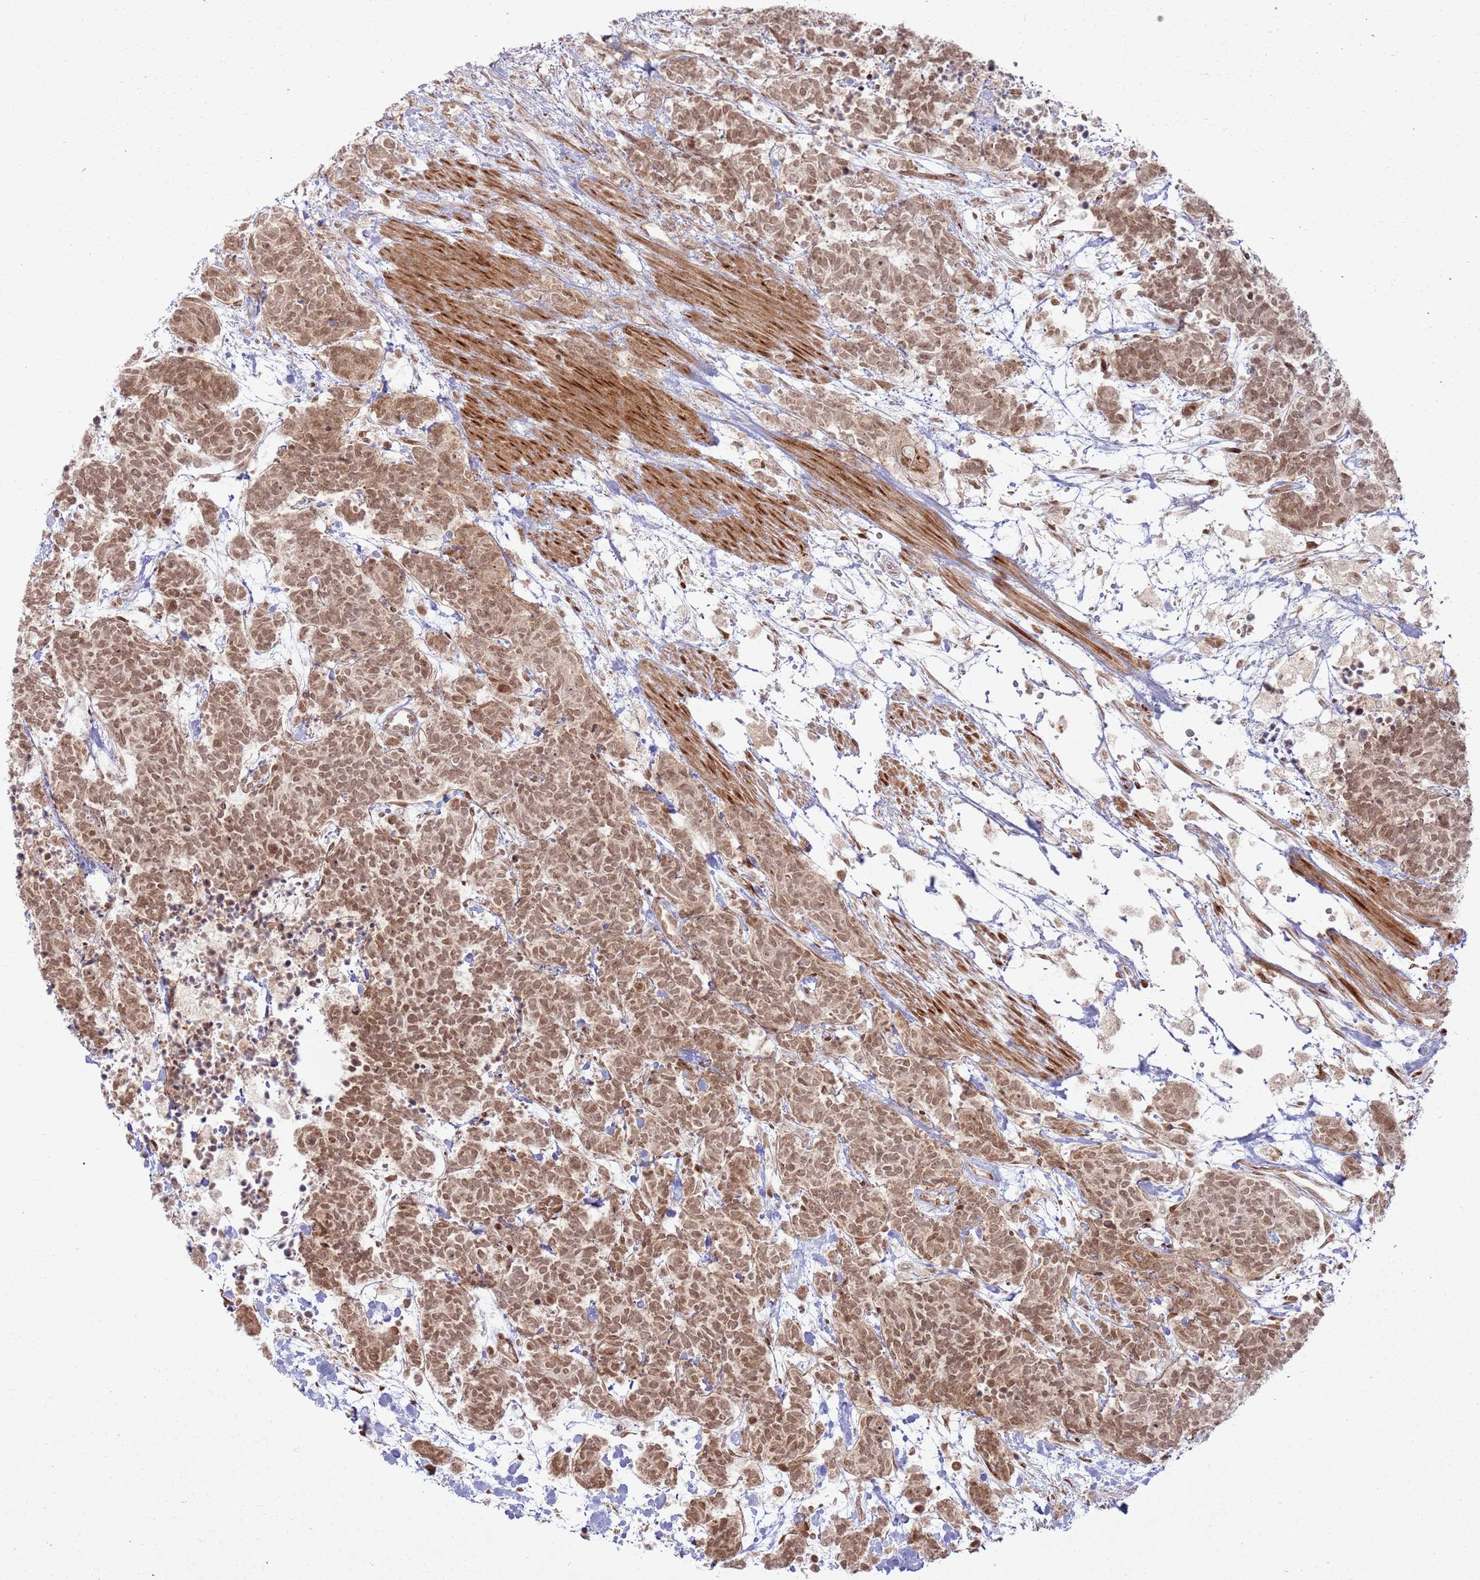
{"staining": {"intensity": "moderate", "quantity": ">75%", "location": "nuclear"}, "tissue": "carcinoid", "cell_type": "Tumor cells", "image_type": "cancer", "snomed": [{"axis": "morphology", "description": "Carcinoma, NOS"}, {"axis": "morphology", "description": "Carcinoid, malignant, NOS"}, {"axis": "topography", "description": "Prostate"}], "caption": "There is medium levels of moderate nuclear expression in tumor cells of carcinoid, as demonstrated by immunohistochemical staining (brown color).", "gene": "KLHL36", "patient": {"sex": "male", "age": 57}}